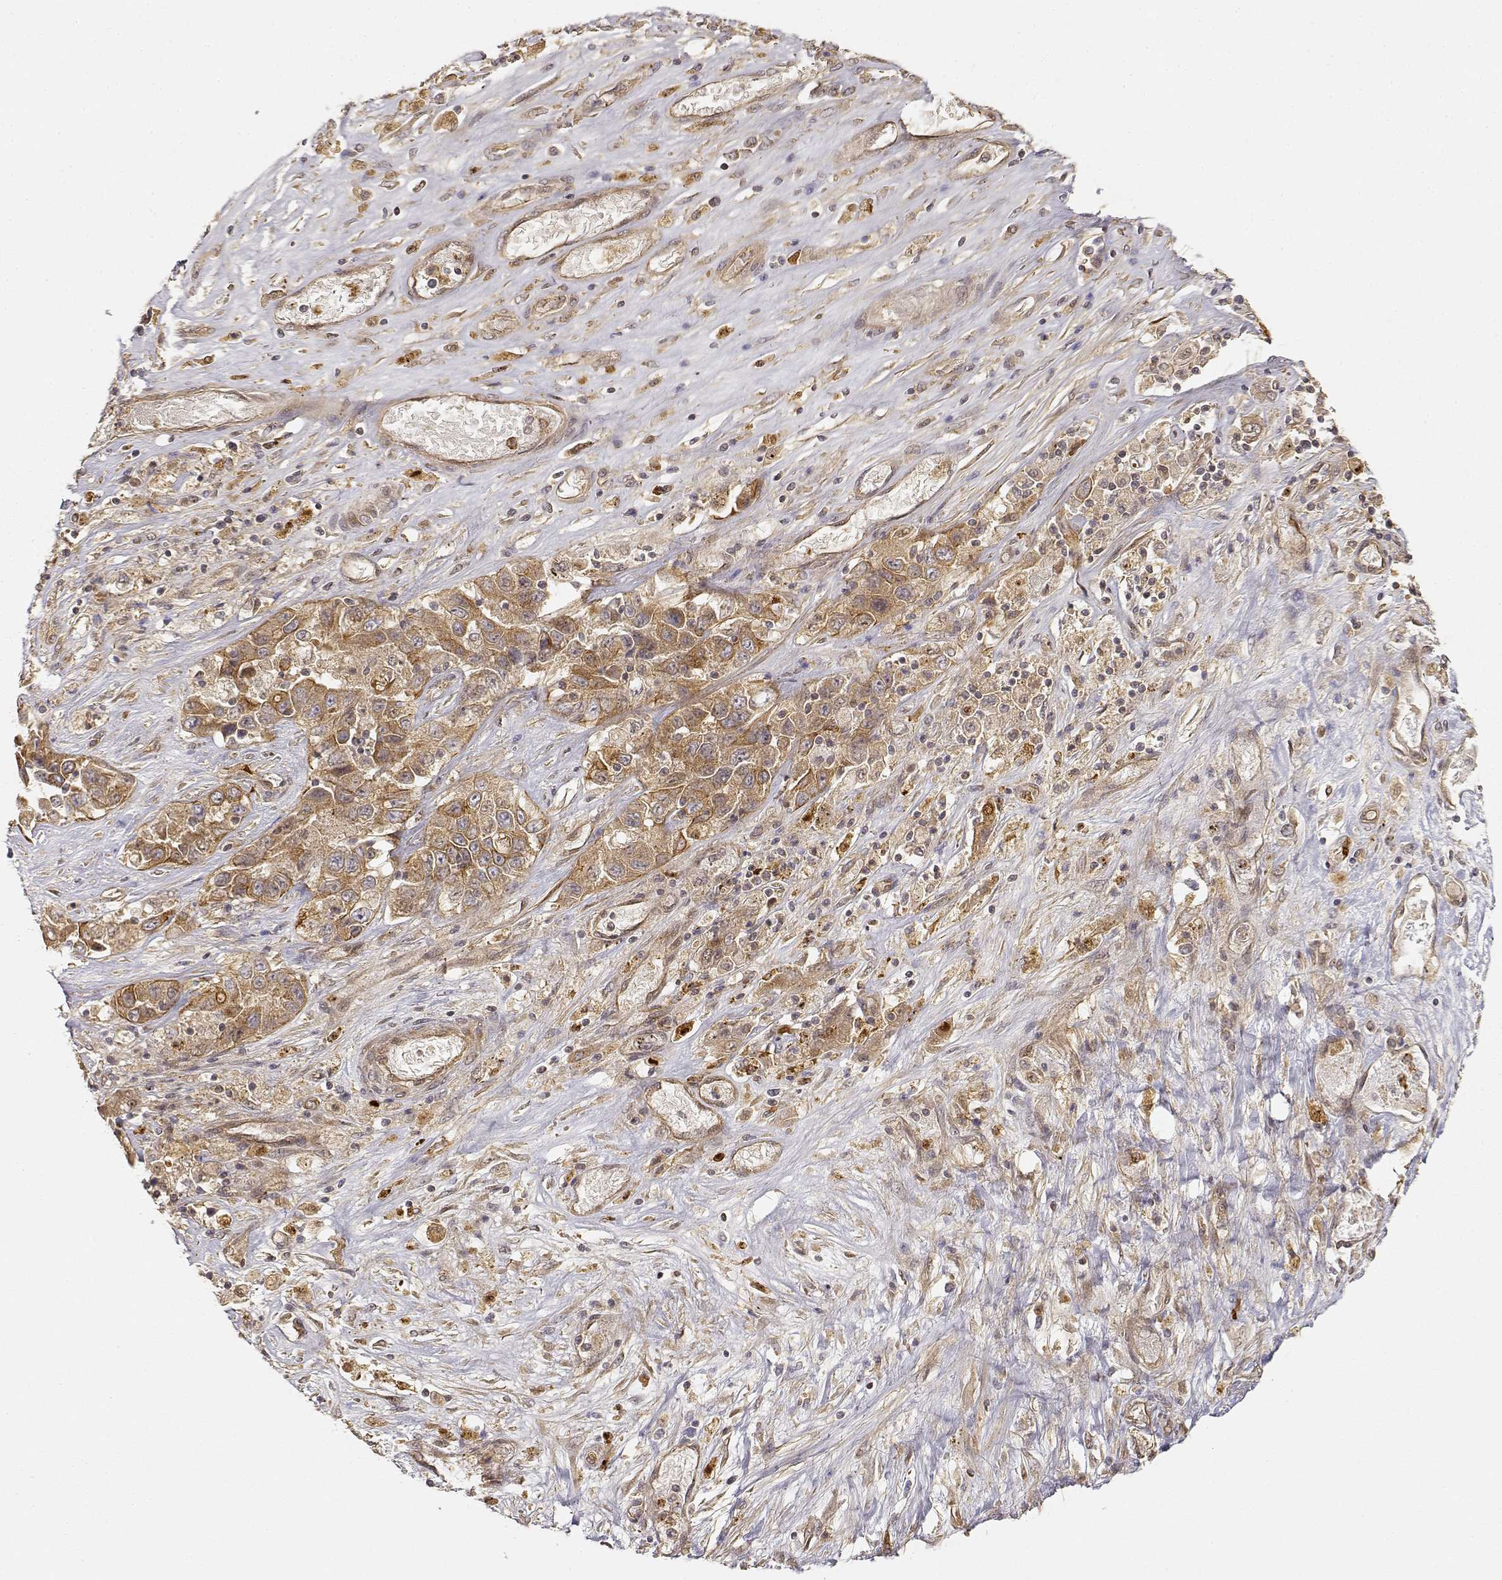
{"staining": {"intensity": "moderate", "quantity": ">75%", "location": "cytoplasmic/membranous"}, "tissue": "liver cancer", "cell_type": "Tumor cells", "image_type": "cancer", "snomed": [{"axis": "morphology", "description": "Cholangiocarcinoma"}, {"axis": "topography", "description": "Liver"}], "caption": "Tumor cells exhibit medium levels of moderate cytoplasmic/membranous expression in approximately >75% of cells in human liver cholangiocarcinoma.", "gene": "CDK5RAP2", "patient": {"sex": "female", "age": 52}}